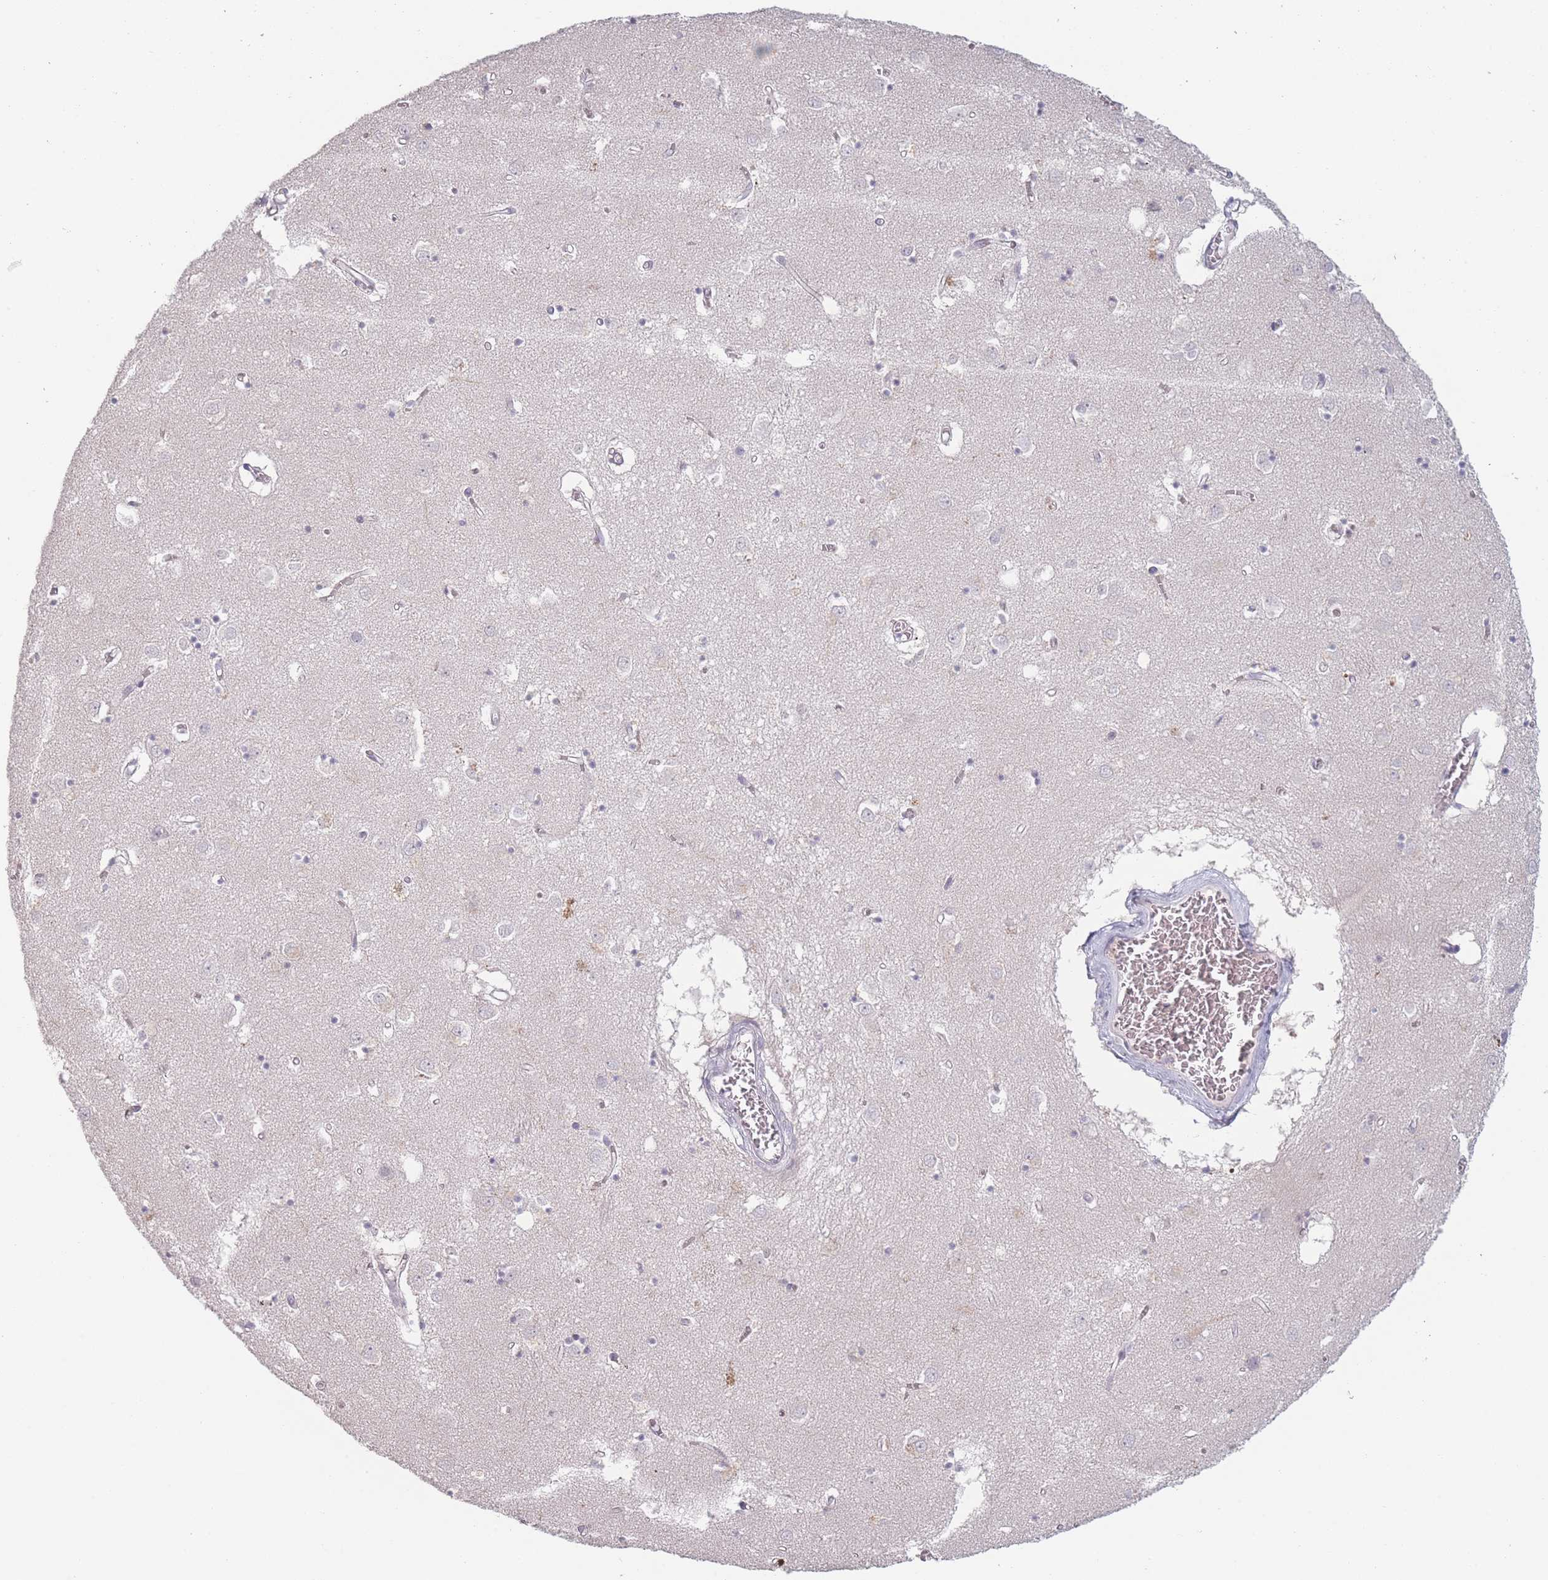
{"staining": {"intensity": "negative", "quantity": "none", "location": "none"}, "tissue": "caudate", "cell_type": "Glial cells", "image_type": "normal", "snomed": [{"axis": "morphology", "description": "Normal tissue, NOS"}, {"axis": "topography", "description": "Lateral ventricle wall"}], "caption": "This is a image of immunohistochemistry staining of unremarkable caudate, which shows no staining in glial cells. The staining is performed using DAB brown chromogen with nuclei counter-stained in using hematoxylin.", "gene": "RASL10B", "patient": {"sex": "male", "age": 70}}